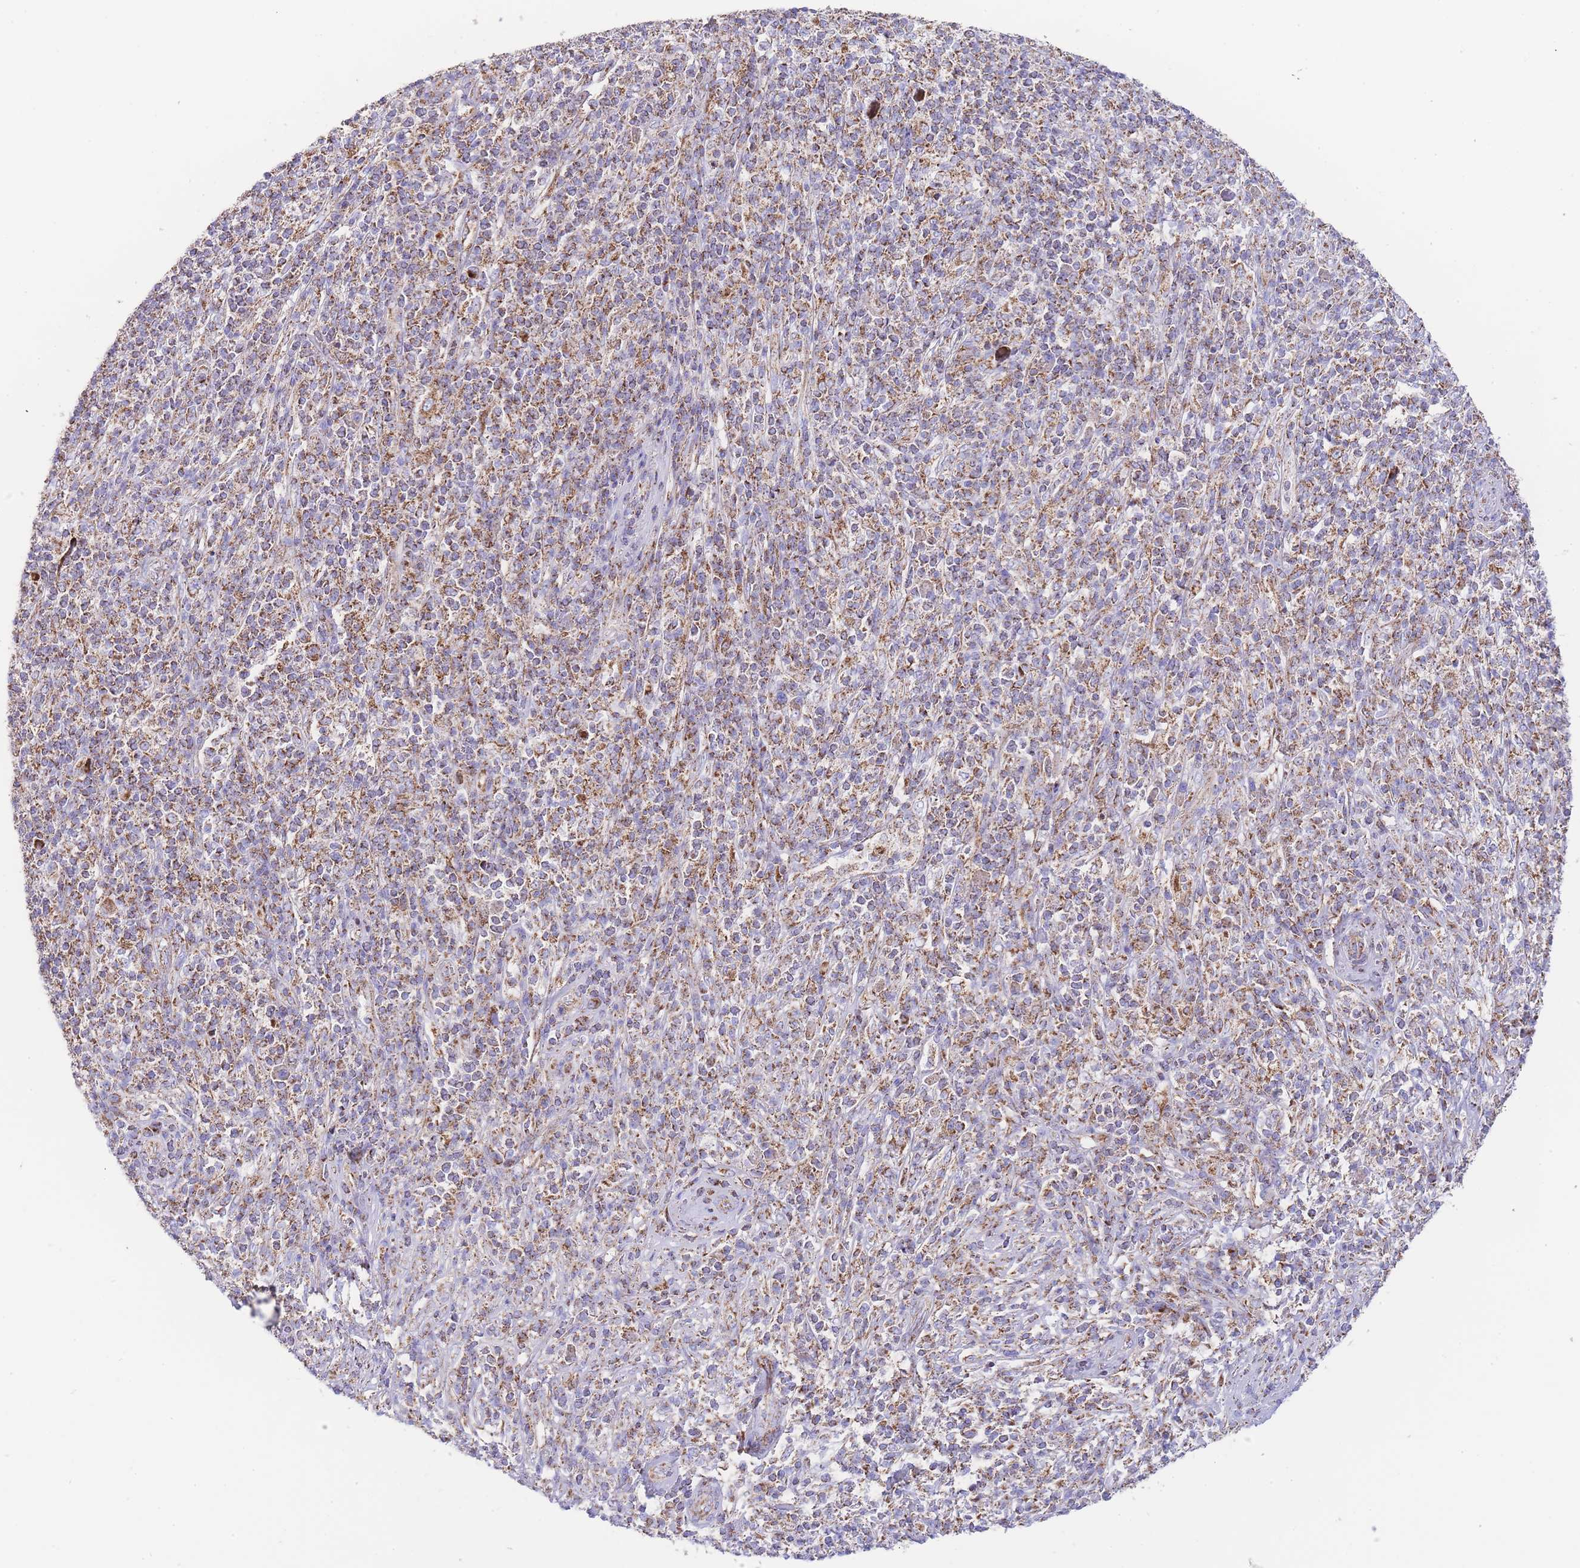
{"staining": {"intensity": "moderate", "quantity": ">75%", "location": "cytoplasmic/membranous"}, "tissue": "melanoma", "cell_type": "Tumor cells", "image_type": "cancer", "snomed": [{"axis": "morphology", "description": "Malignant melanoma, NOS"}, {"axis": "topography", "description": "Skin"}], "caption": "Malignant melanoma stained with a protein marker exhibits moderate staining in tumor cells.", "gene": "GSTM1", "patient": {"sex": "male", "age": 66}}